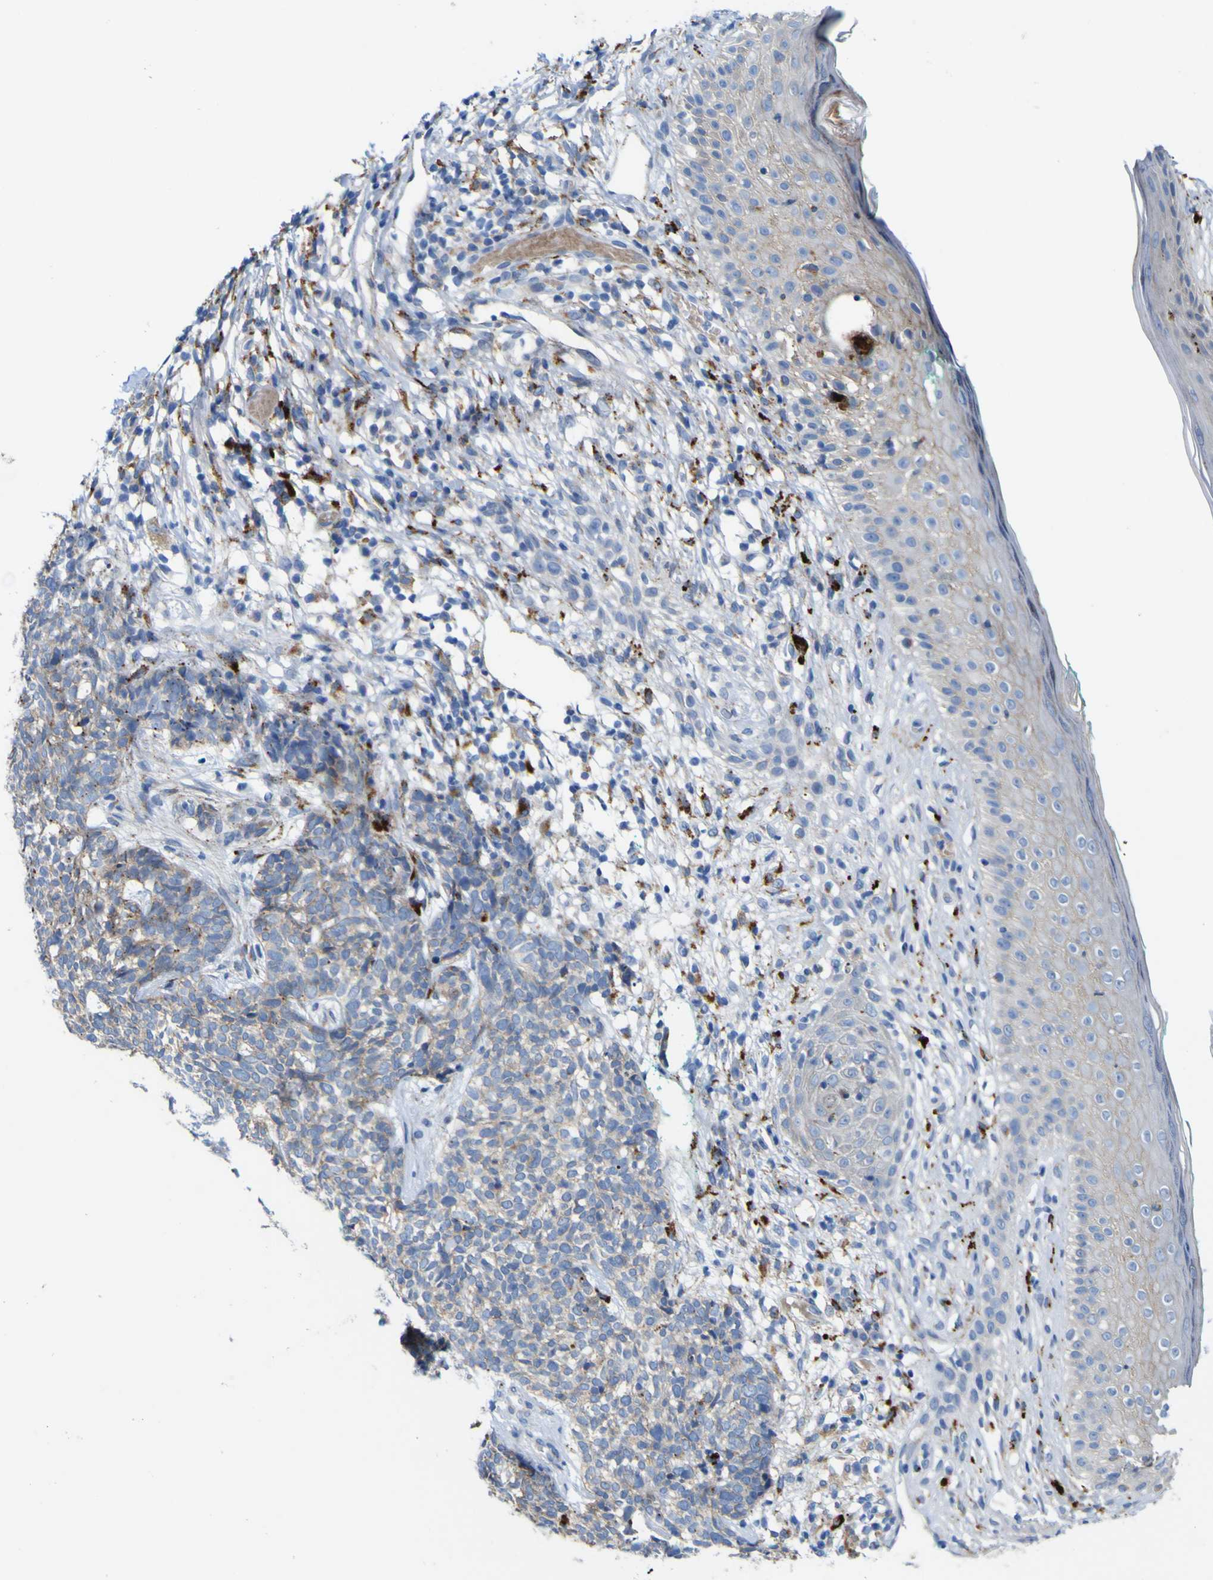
{"staining": {"intensity": "weak", "quantity": ">75%", "location": "cytoplasmic/membranous"}, "tissue": "skin cancer", "cell_type": "Tumor cells", "image_type": "cancer", "snomed": [{"axis": "morphology", "description": "Basal cell carcinoma"}, {"axis": "topography", "description": "Skin"}], "caption": "Immunohistochemical staining of skin cancer (basal cell carcinoma) reveals low levels of weak cytoplasmic/membranous expression in about >75% of tumor cells.", "gene": "PTPRF", "patient": {"sex": "female", "age": 84}}